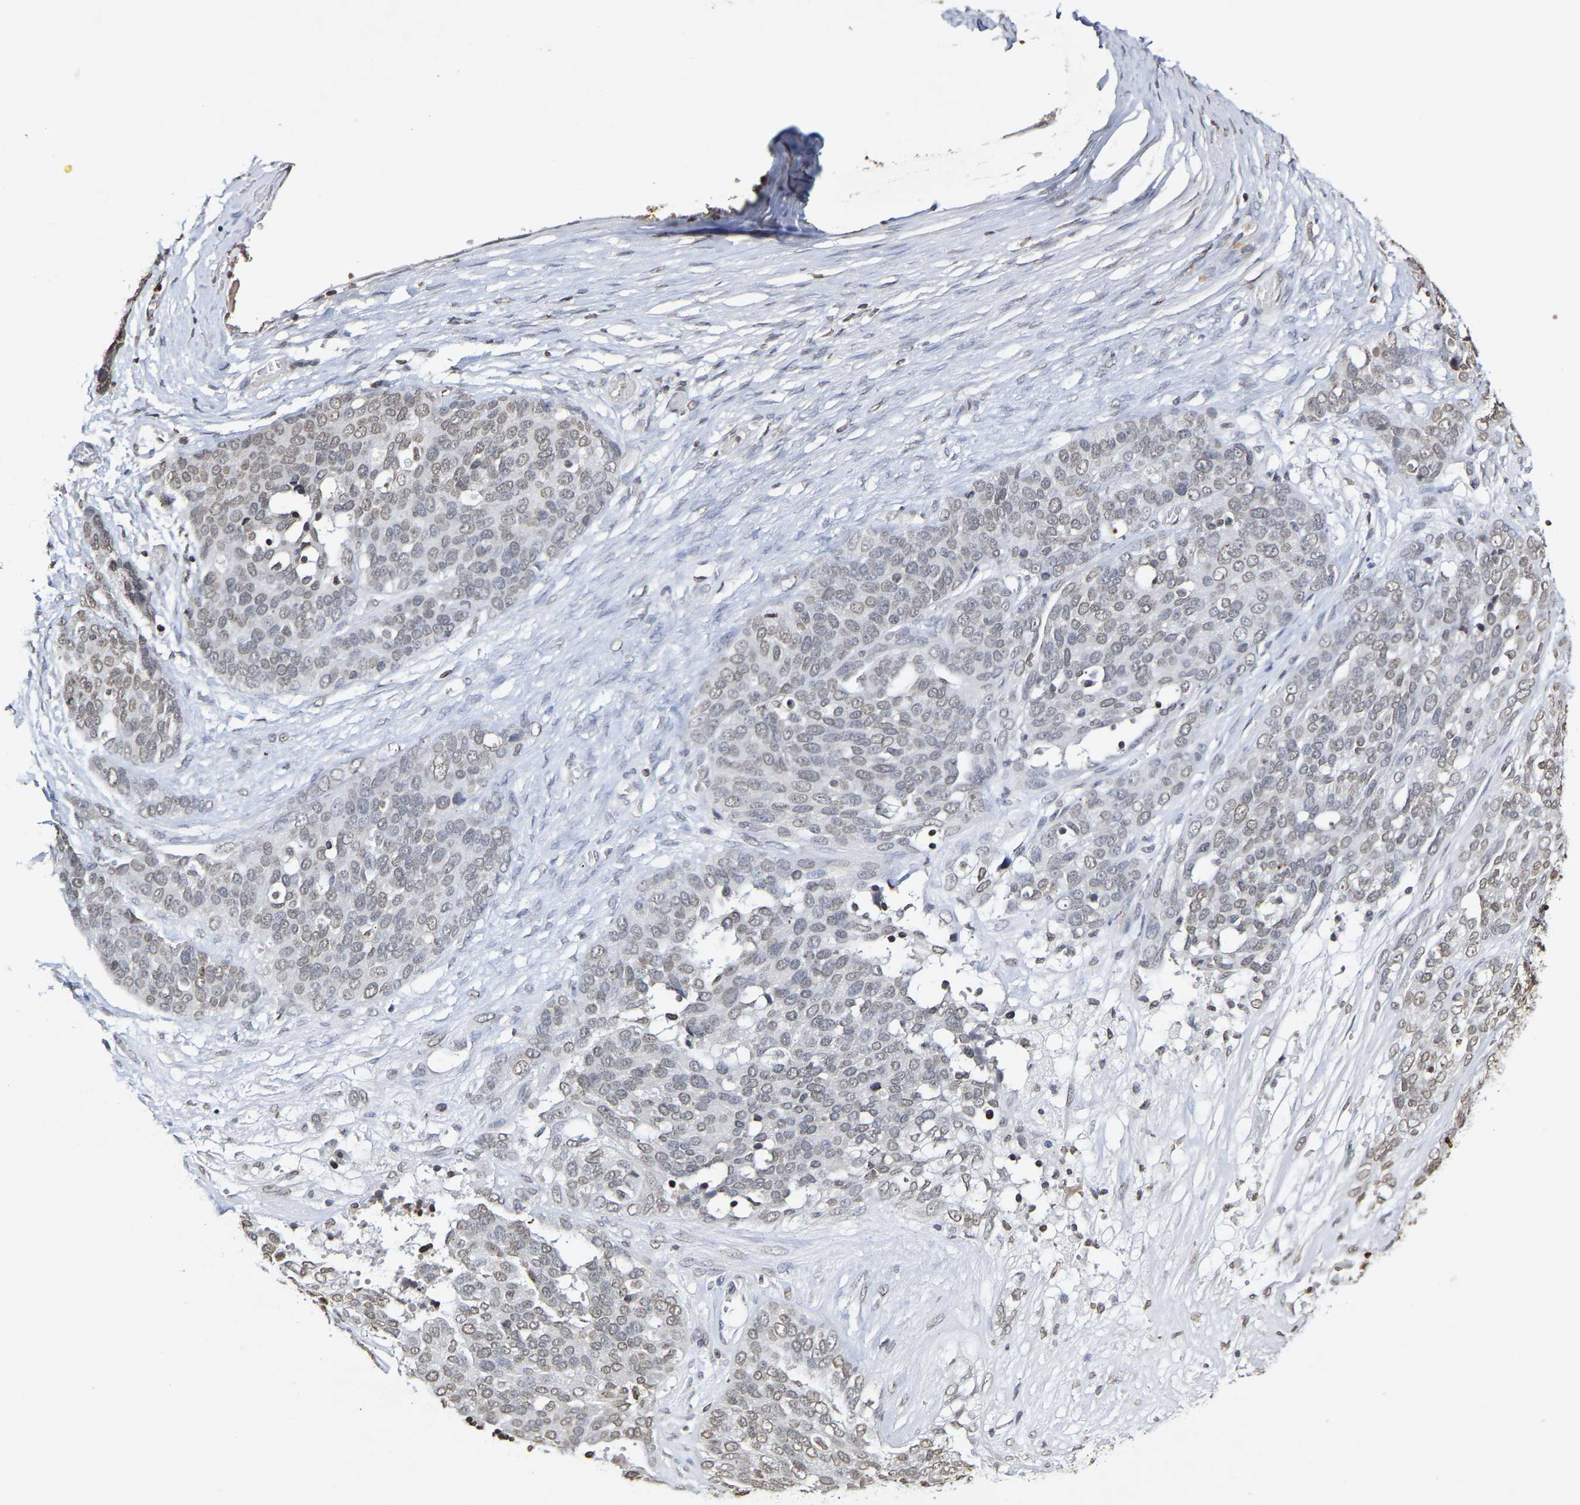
{"staining": {"intensity": "weak", "quantity": "<25%", "location": "nuclear"}, "tissue": "ovarian cancer", "cell_type": "Tumor cells", "image_type": "cancer", "snomed": [{"axis": "morphology", "description": "Cystadenocarcinoma, serous, NOS"}, {"axis": "topography", "description": "Ovary"}], "caption": "Ovarian serous cystadenocarcinoma stained for a protein using immunohistochemistry (IHC) demonstrates no expression tumor cells.", "gene": "ATF4", "patient": {"sex": "female", "age": 44}}